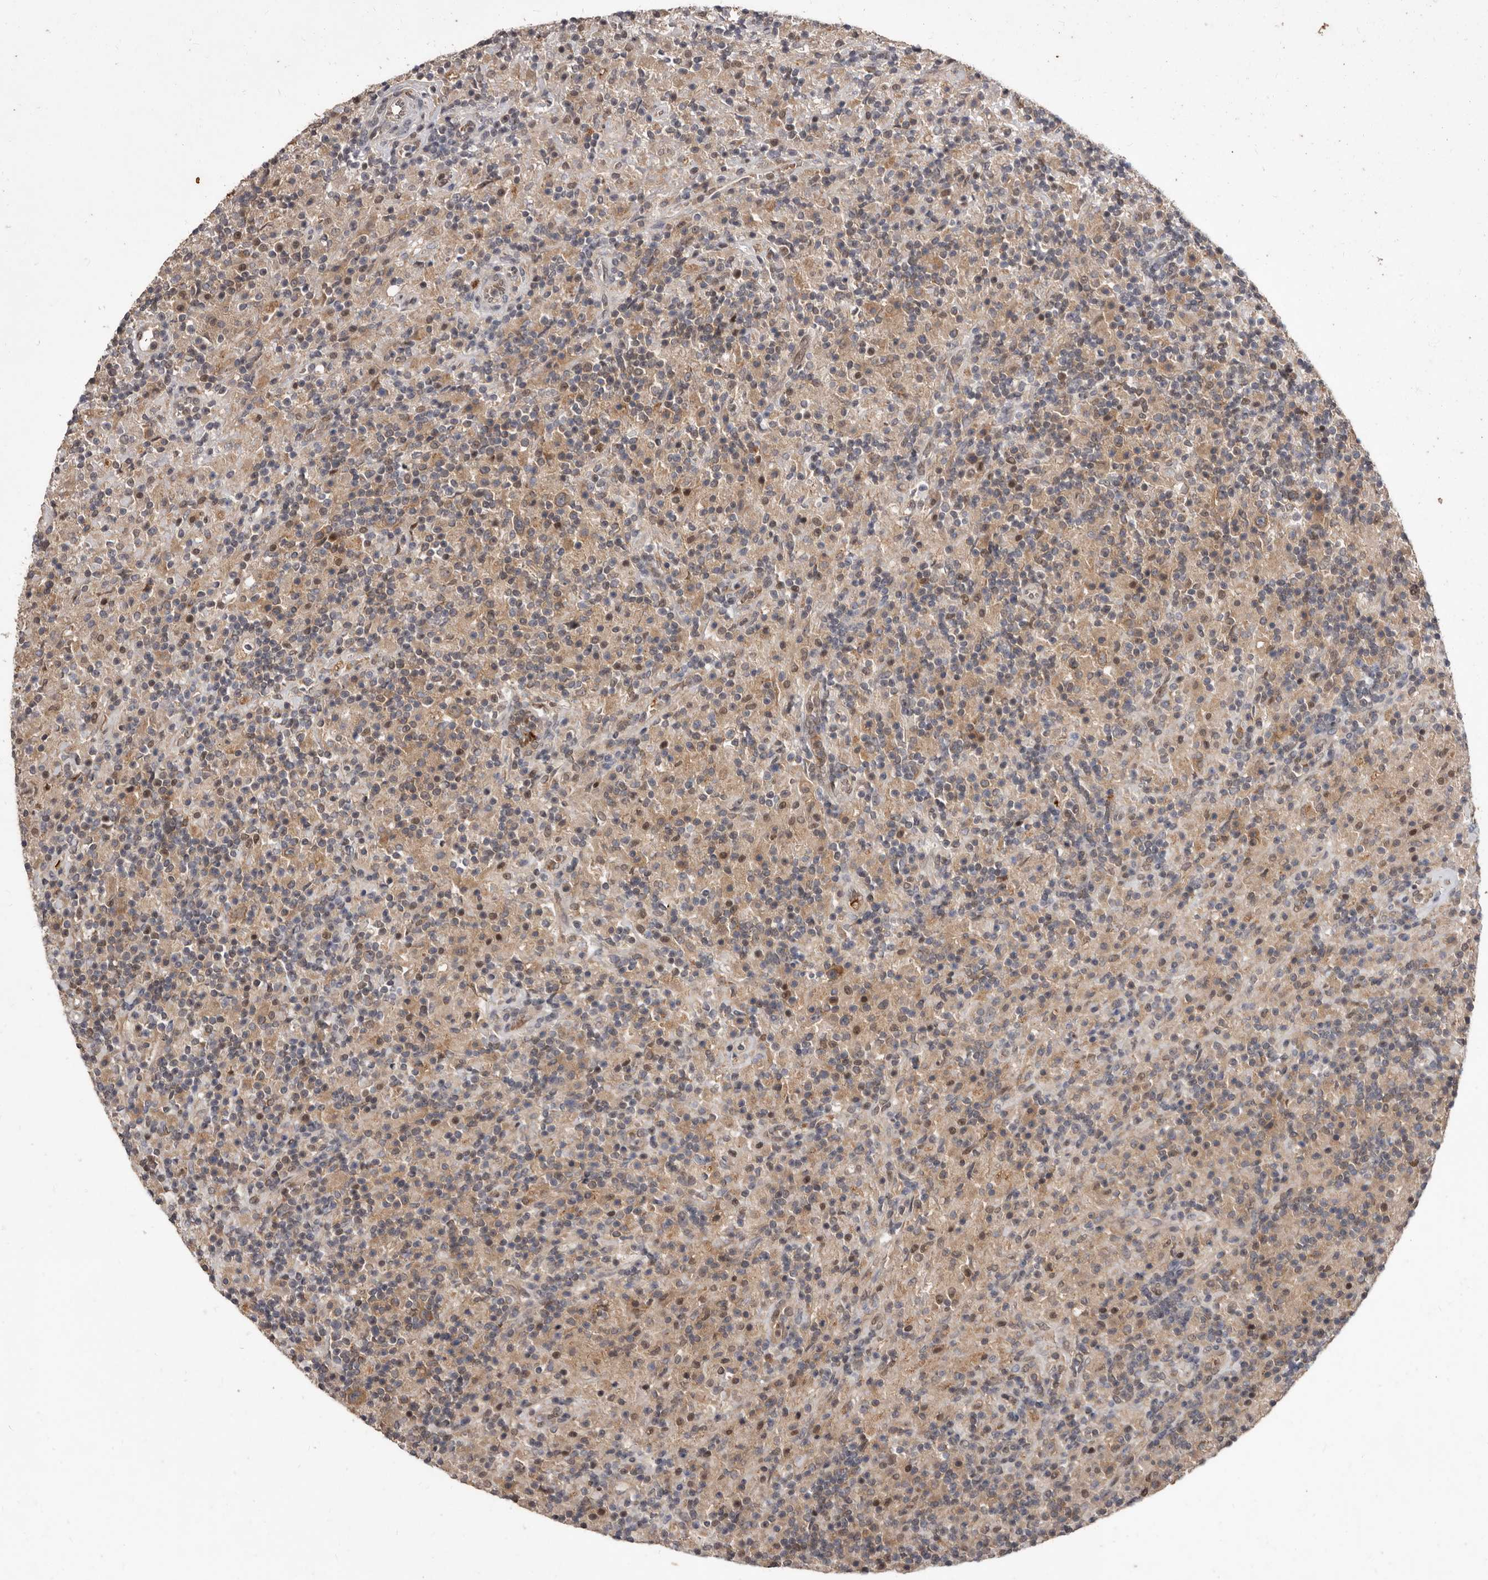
{"staining": {"intensity": "moderate", "quantity": ">75%", "location": "cytoplasmic/membranous"}, "tissue": "lymphoma", "cell_type": "Tumor cells", "image_type": "cancer", "snomed": [{"axis": "morphology", "description": "Hodgkin's disease, NOS"}, {"axis": "topography", "description": "Lymph node"}], "caption": "Immunohistochemistry (IHC) photomicrograph of neoplastic tissue: human lymphoma stained using immunohistochemistry (IHC) demonstrates medium levels of moderate protein expression localized specifically in the cytoplasmic/membranous of tumor cells, appearing as a cytoplasmic/membranous brown color.", "gene": "ACLY", "patient": {"sex": "male", "age": 70}}